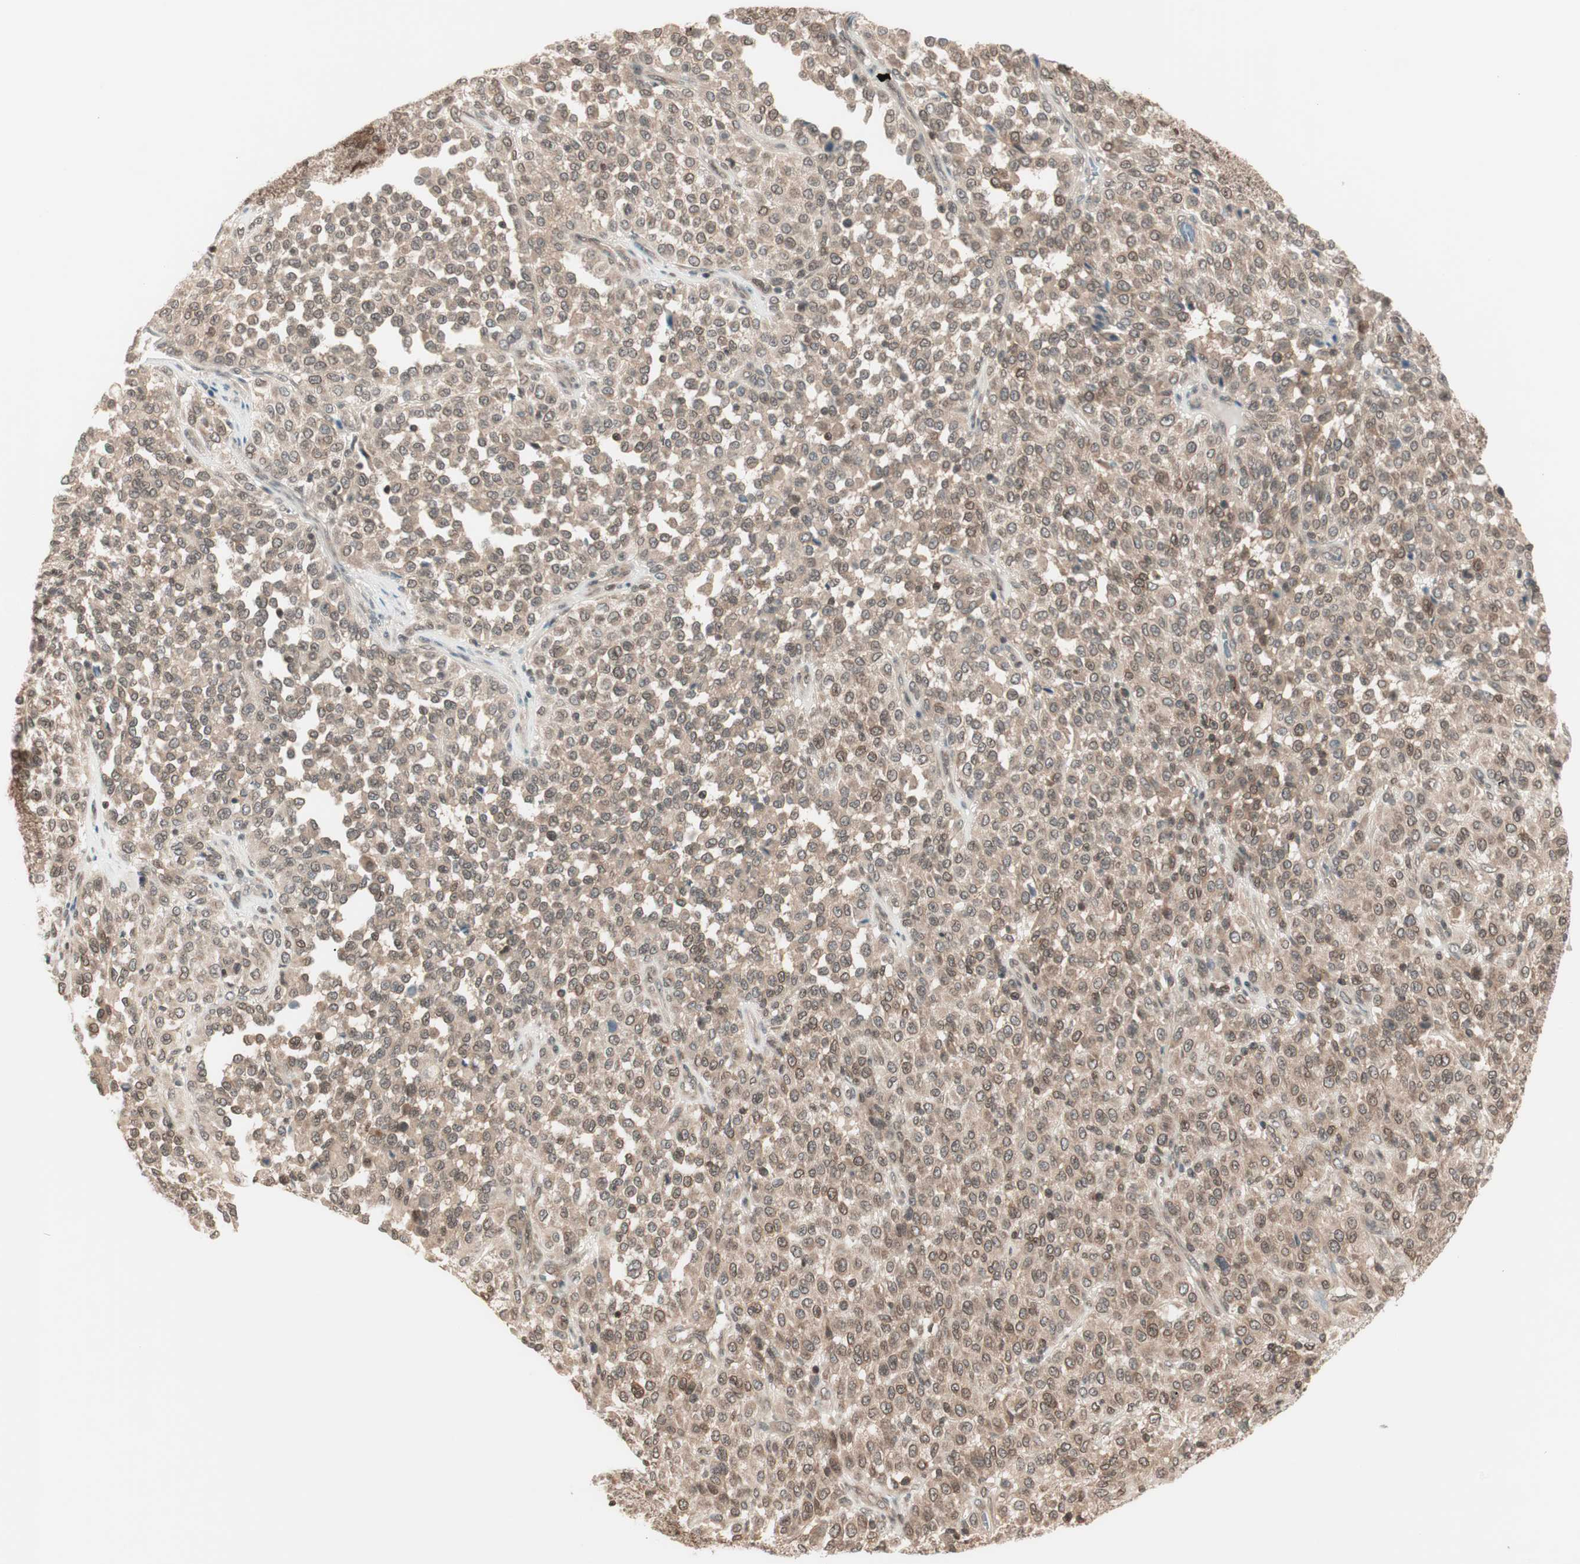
{"staining": {"intensity": "weak", "quantity": ">75%", "location": "cytoplasmic/membranous"}, "tissue": "melanoma", "cell_type": "Tumor cells", "image_type": "cancer", "snomed": [{"axis": "morphology", "description": "Malignant melanoma, Metastatic site"}, {"axis": "topography", "description": "Pancreas"}], "caption": "Tumor cells reveal low levels of weak cytoplasmic/membranous staining in approximately >75% of cells in malignant melanoma (metastatic site).", "gene": "UBE2I", "patient": {"sex": "female", "age": 30}}